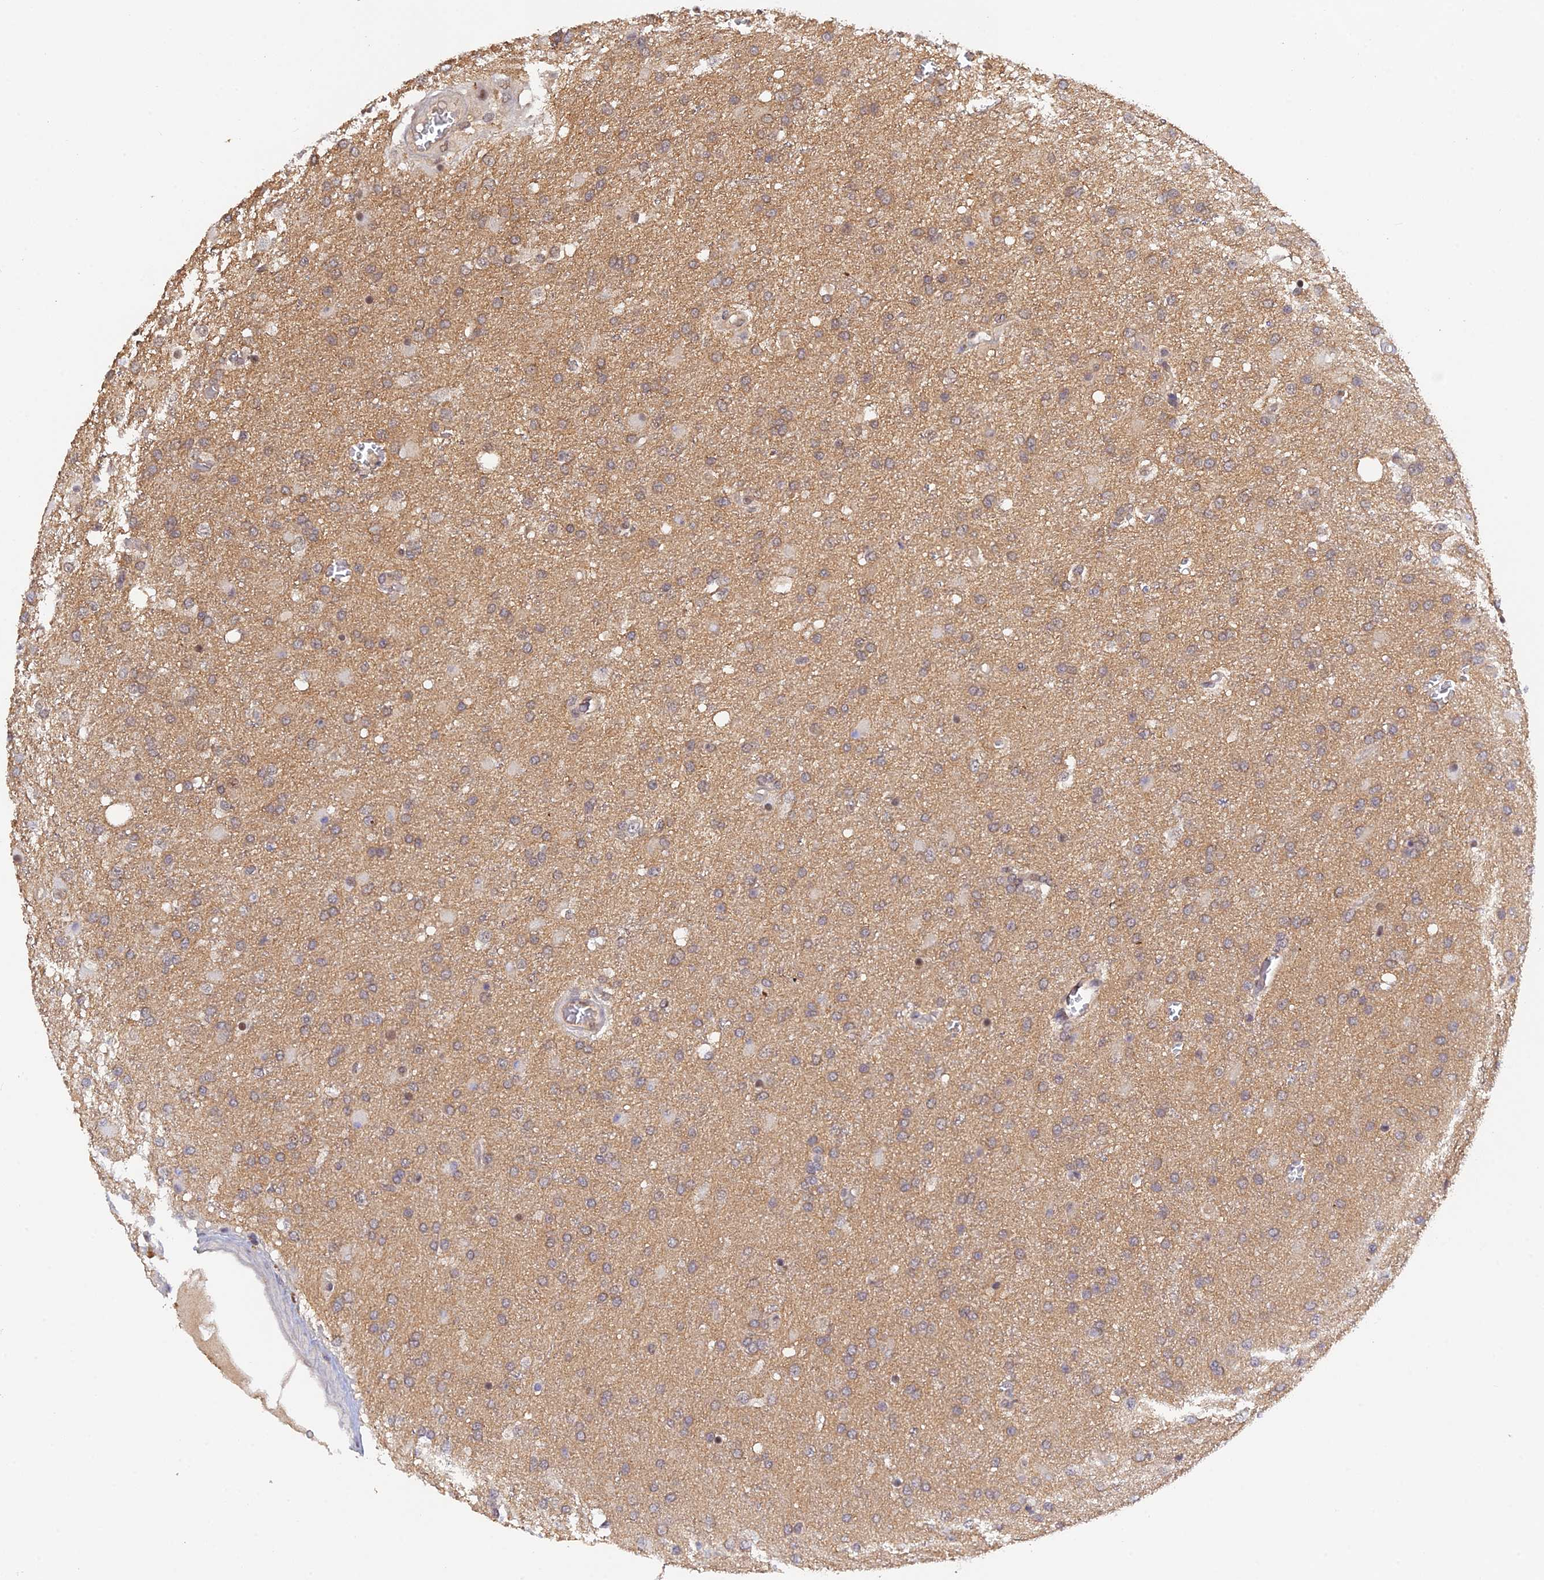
{"staining": {"intensity": "weak", "quantity": "25%-75%", "location": "cytoplasmic/membranous"}, "tissue": "glioma", "cell_type": "Tumor cells", "image_type": "cancer", "snomed": [{"axis": "morphology", "description": "Glioma, malignant, High grade"}, {"axis": "topography", "description": "Brain"}], "caption": "Protein staining displays weak cytoplasmic/membranous staining in approximately 25%-75% of tumor cells in glioma.", "gene": "ZNF436", "patient": {"sex": "female", "age": 74}}